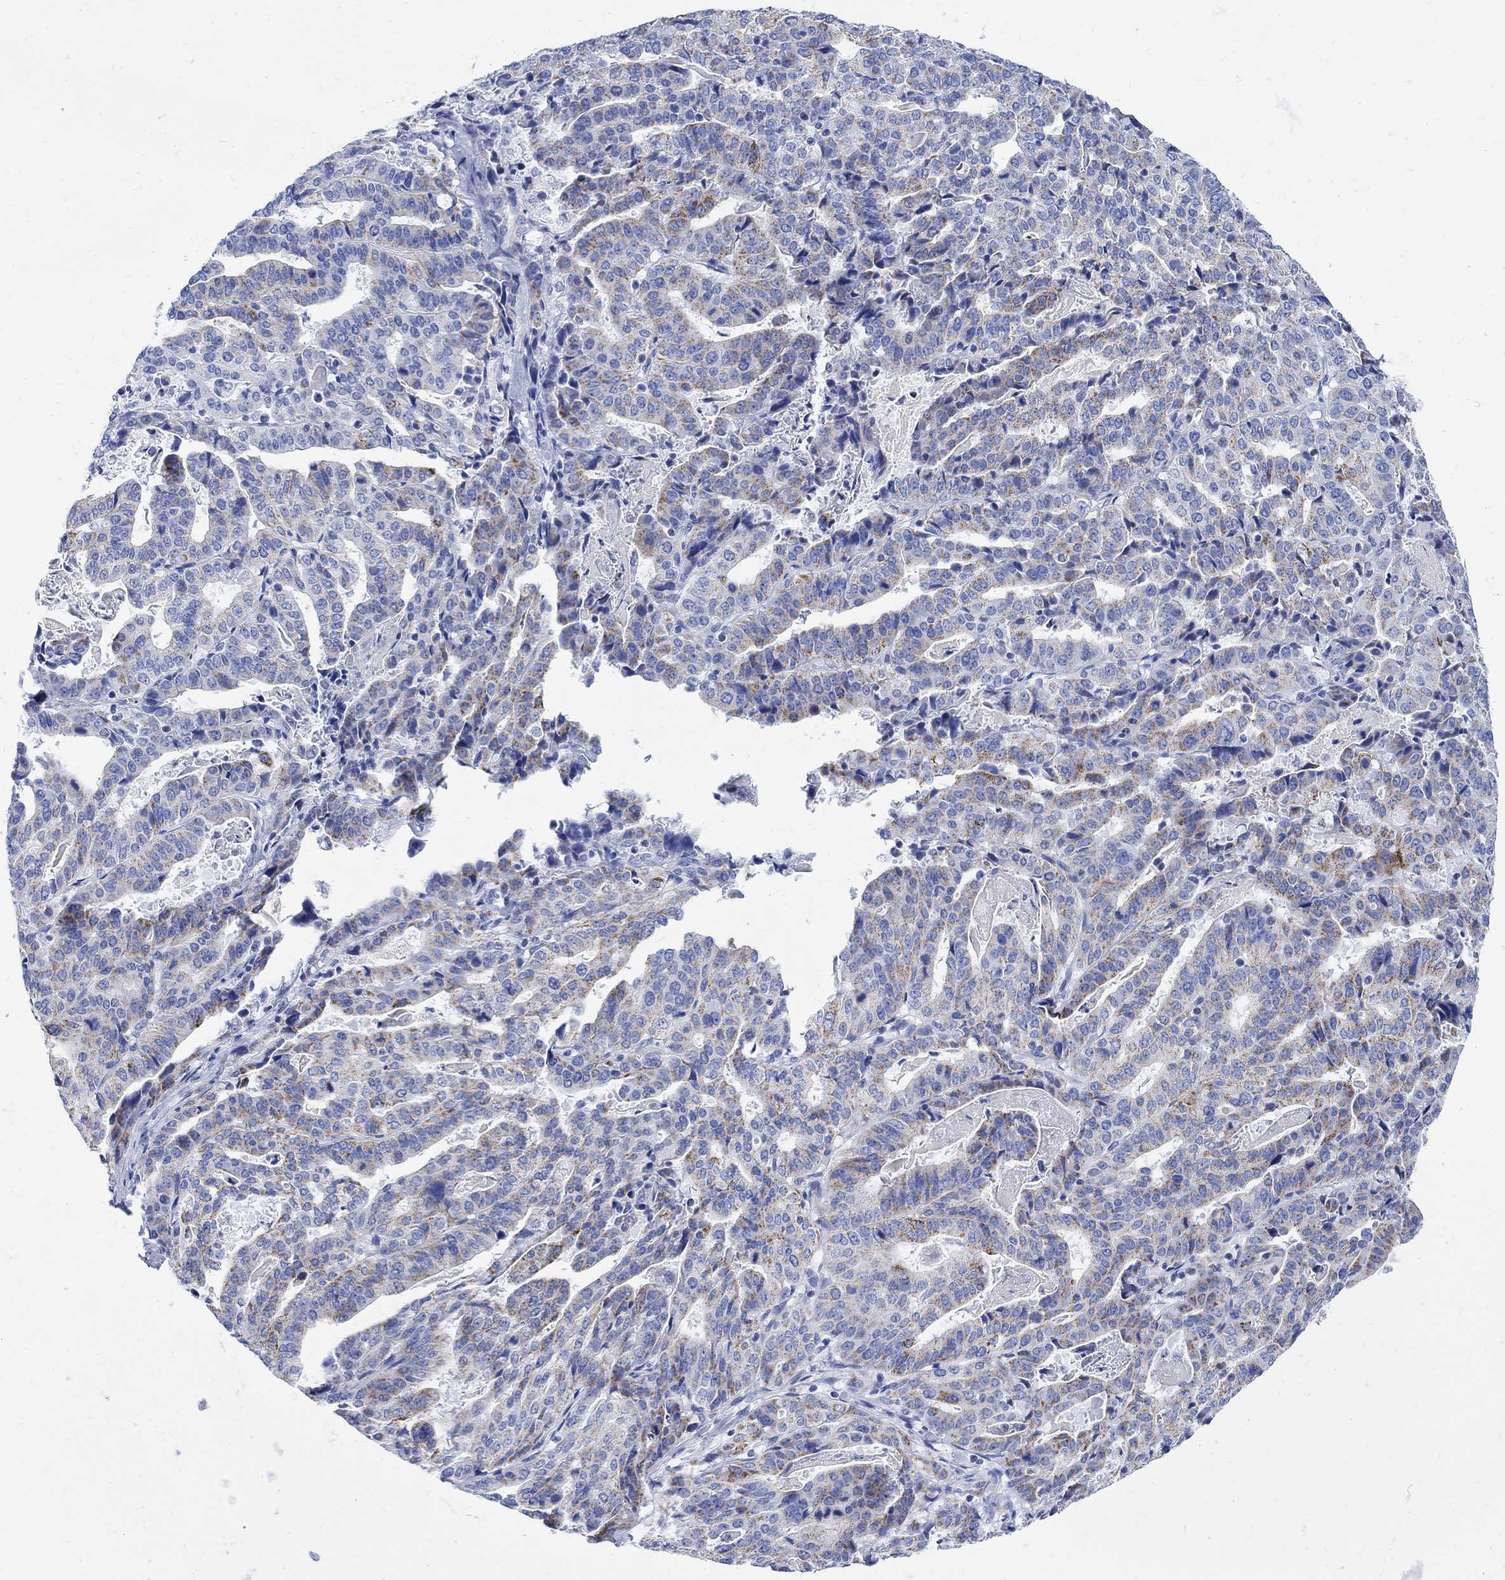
{"staining": {"intensity": "moderate", "quantity": "25%-75%", "location": "cytoplasmic/membranous"}, "tissue": "stomach cancer", "cell_type": "Tumor cells", "image_type": "cancer", "snomed": [{"axis": "morphology", "description": "Adenocarcinoma, NOS"}, {"axis": "topography", "description": "Stomach"}], "caption": "A brown stain labels moderate cytoplasmic/membranous expression of a protein in human stomach adenocarcinoma tumor cells.", "gene": "CPLX2", "patient": {"sex": "male", "age": 48}}